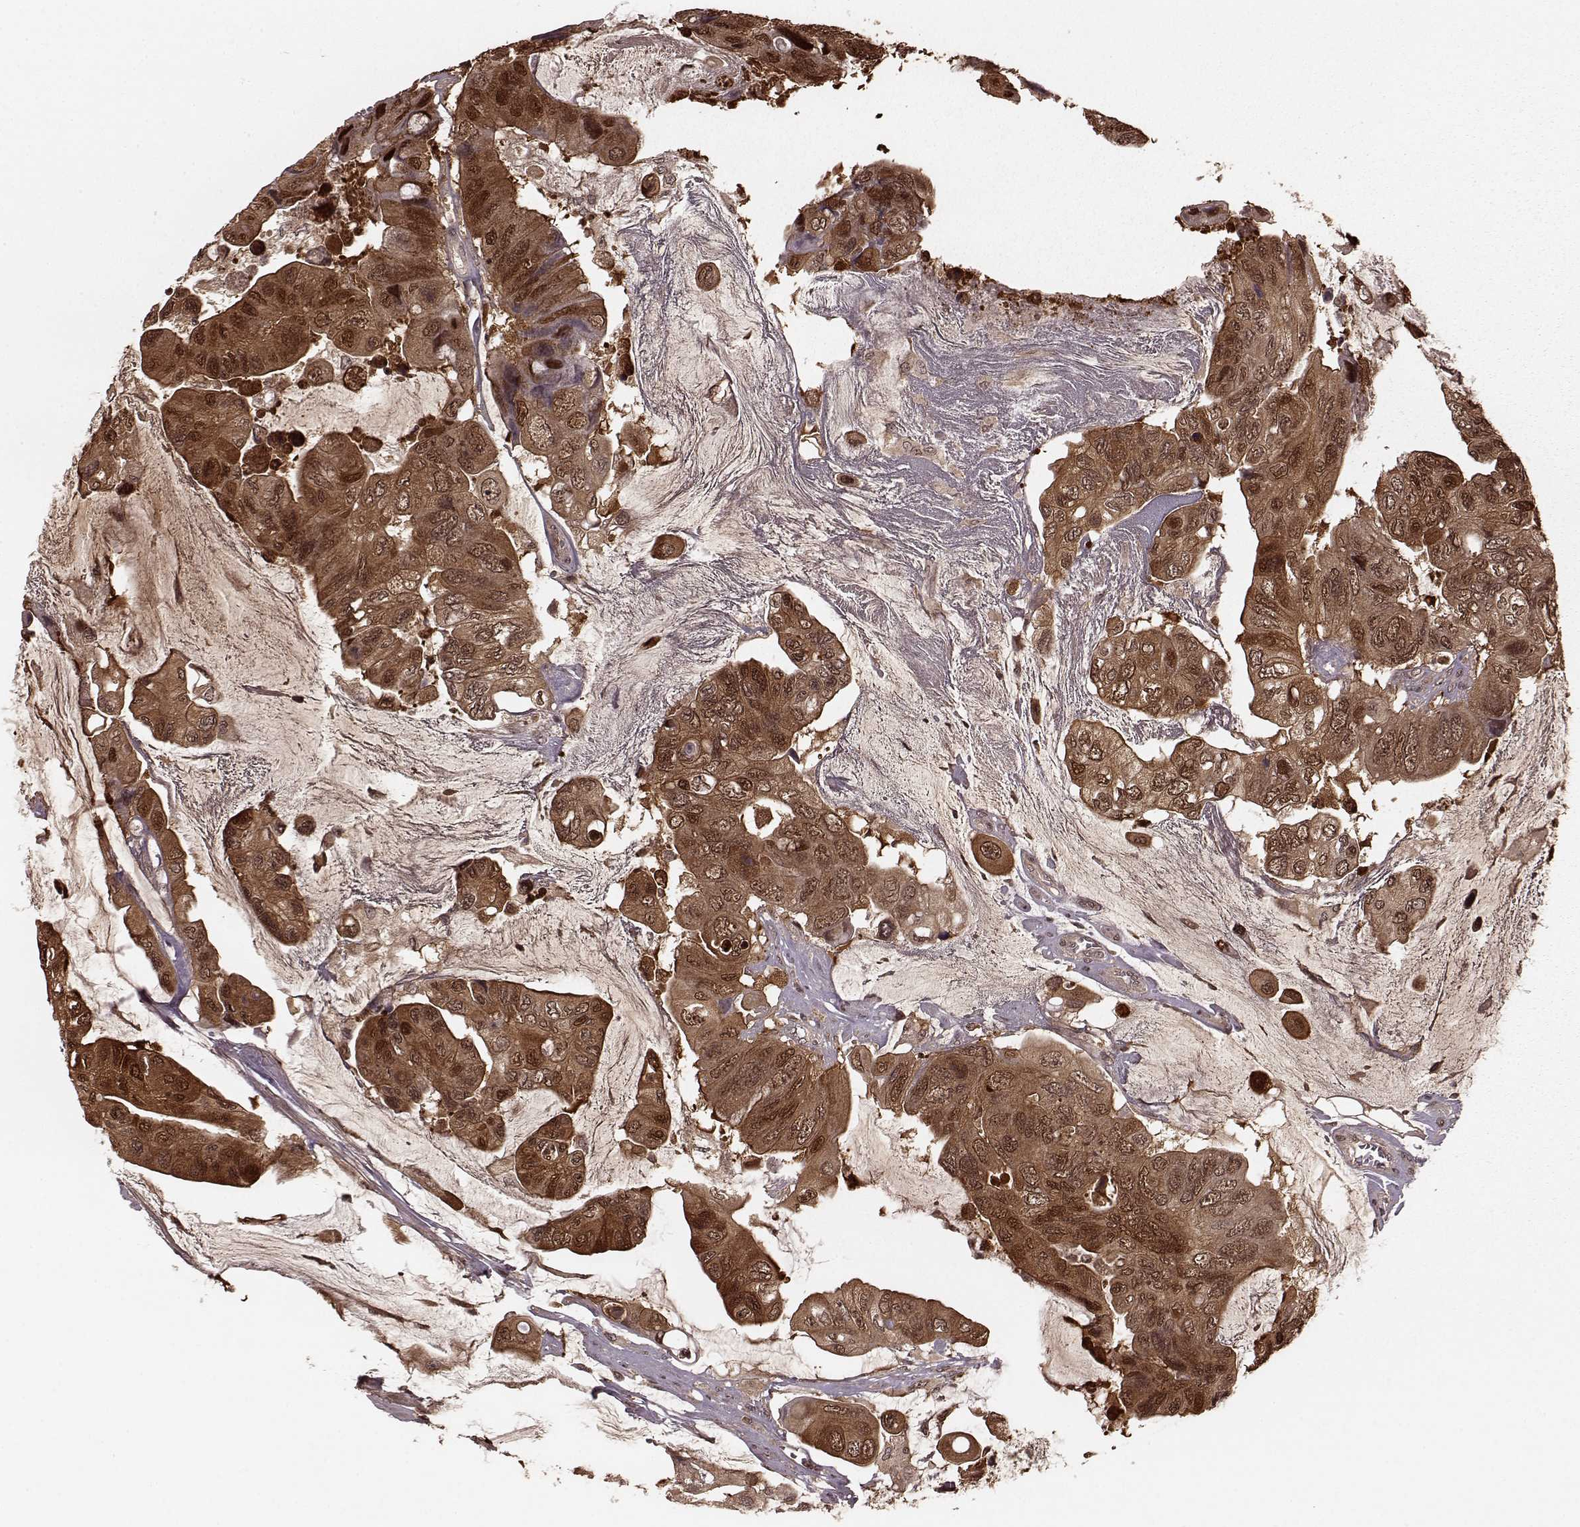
{"staining": {"intensity": "moderate", "quantity": ">75%", "location": "cytoplasmic/membranous,nuclear"}, "tissue": "colorectal cancer", "cell_type": "Tumor cells", "image_type": "cancer", "snomed": [{"axis": "morphology", "description": "Adenocarcinoma, NOS"}, {"axis": "topography", "description": "Rectum"}], "caption": "A brown stain highlights moderate cytoplasmic/membranous and nuclear staining of a protein in colorectal cancer (adenocarcinoma) tumor cells.", "gene": "GSS", "patient": {"sex": "male", "age": 63}}